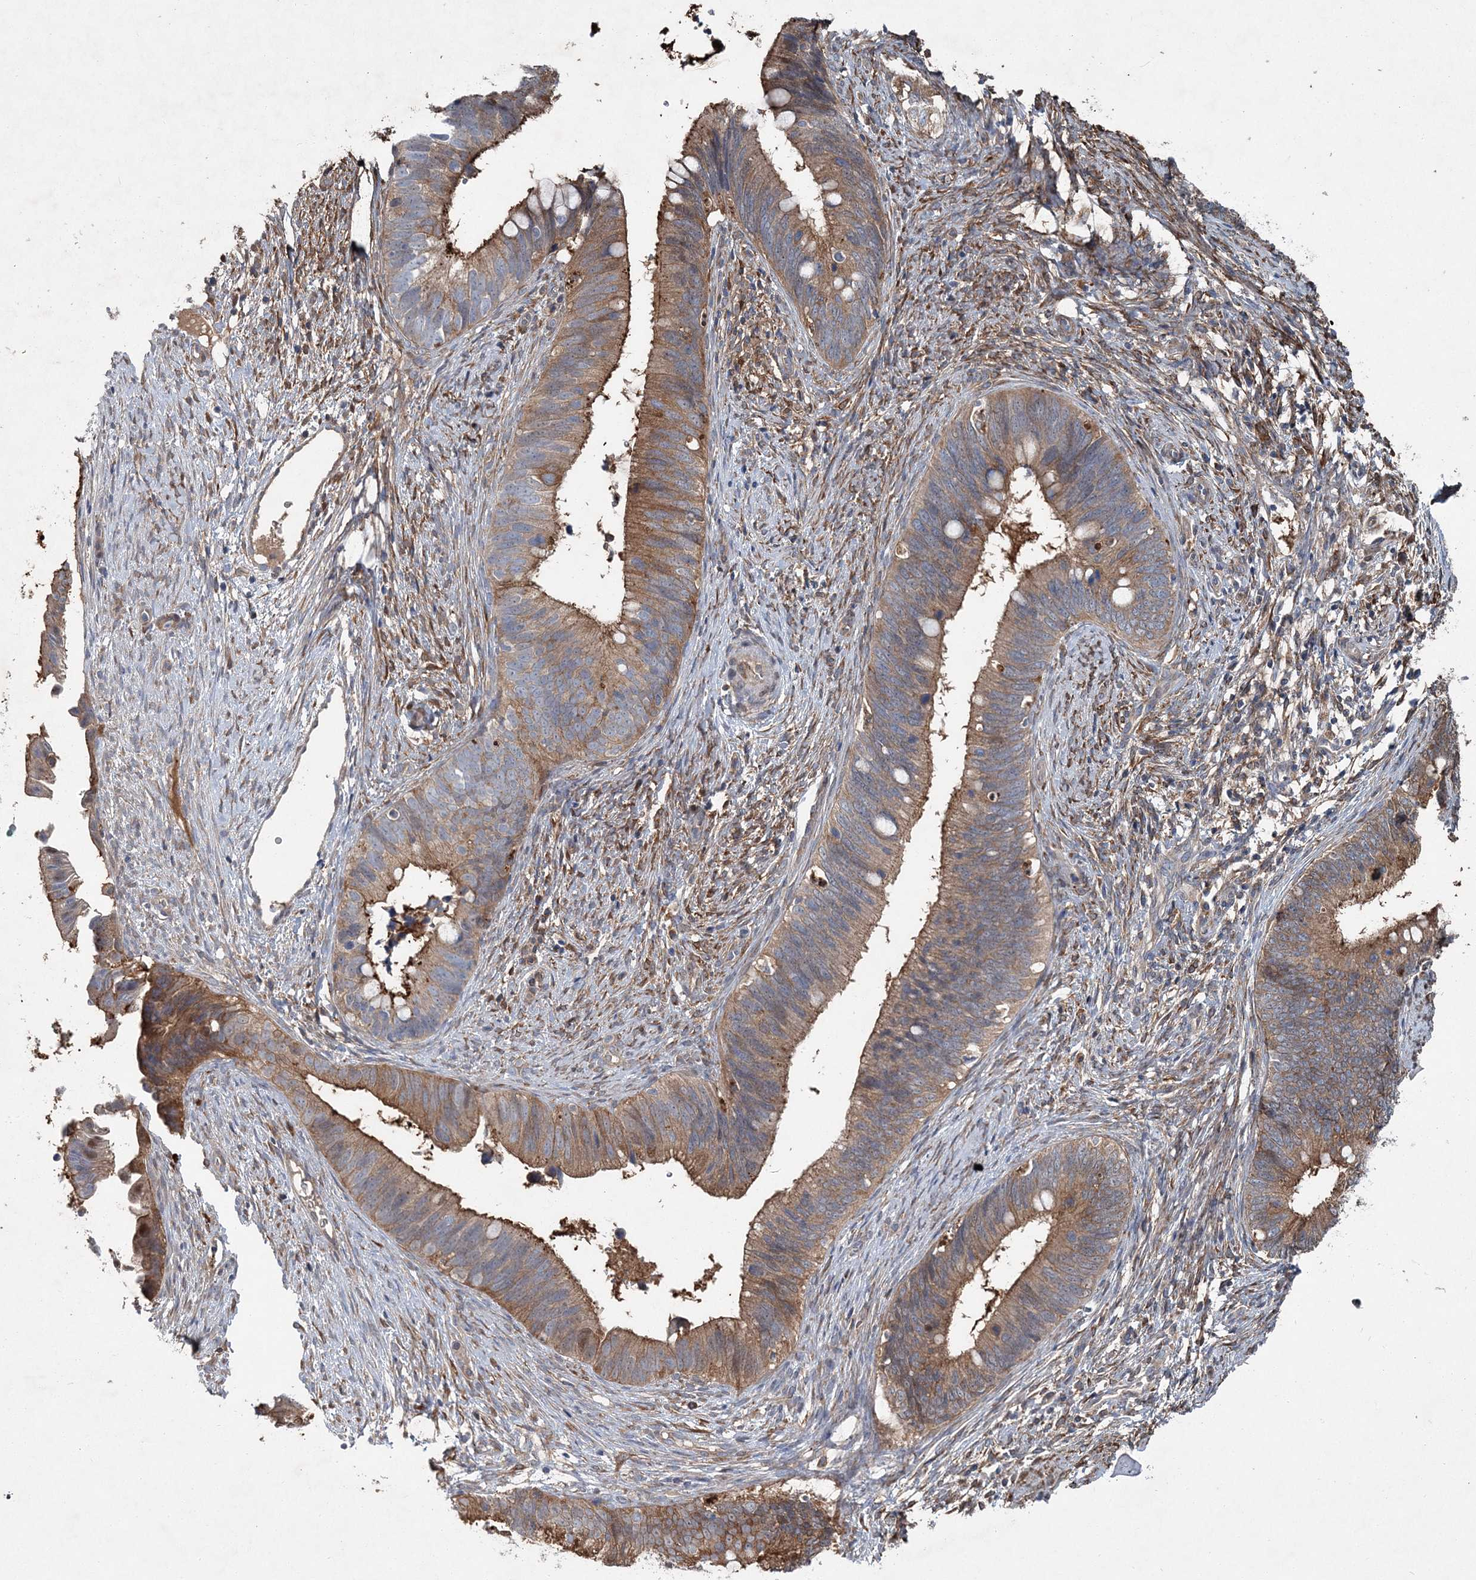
{"staining": {"intensity": "moderate", "quantity": ">75%", "location": "cytoplasmic/membranous"}, "tissue": "cervical cancer", "cell_type": "Tumor cells", "image_type": "cancer", "snomed": [{"axis": "morphology", "description": "Adenocarcinoma, NOS"}, {"axis": "topography", "description": "Cervix"}], "caption": "Adenocarcinoma (cervical) tissue reveals moderate cytoplasmic/membranous expression in approximately >75% of tumor cells, visualized by immunohistochemistry. (Brightfield microscopy of DAB IHC at high magnification).", "gene": "SPOPL", "patient": {"sex": "female", "age": 42}}